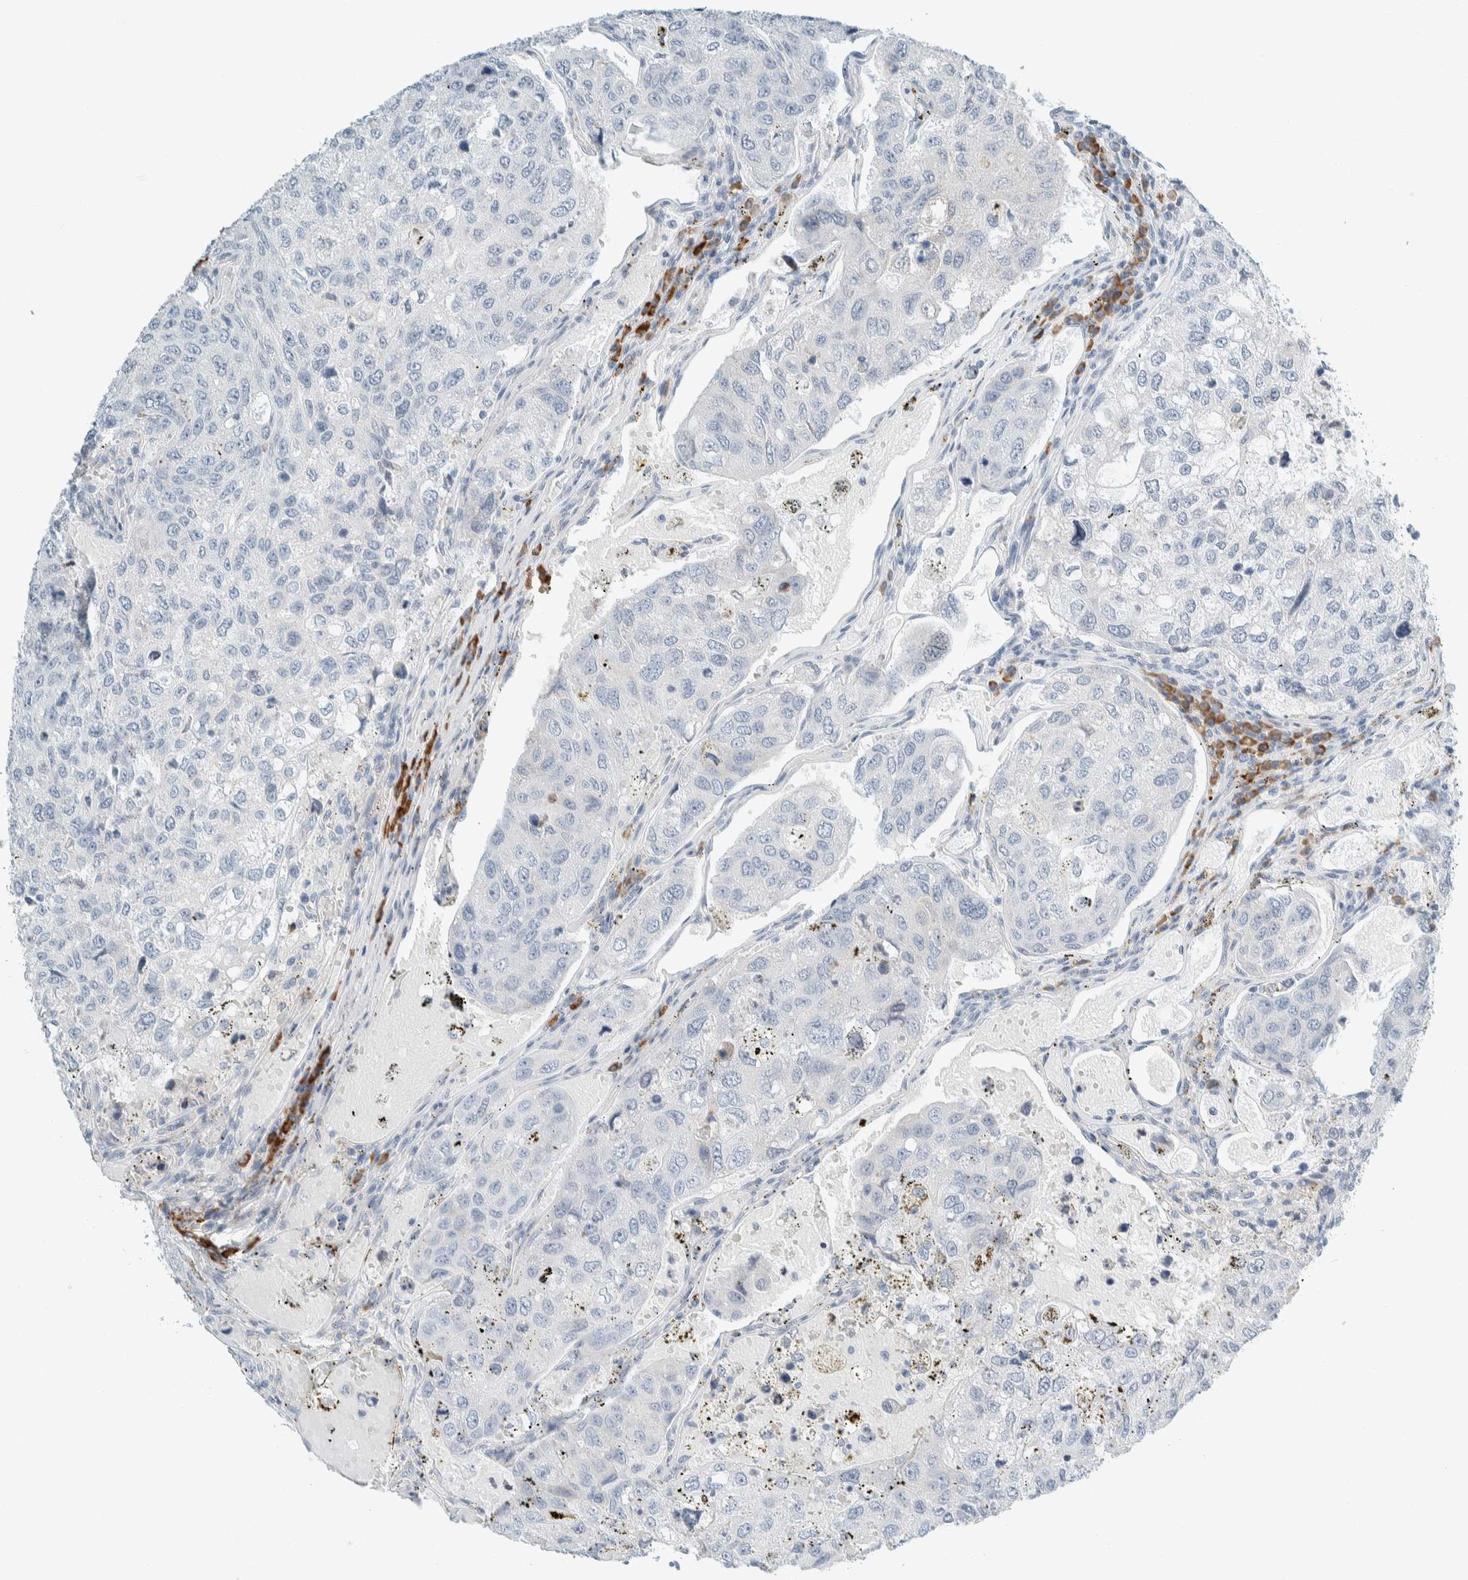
{"staining": {"intensity": "negative", "quantity": "none", "location": "none"}, "tissue": "urothelial cancer", "cell_type": "Tumor cells", "image_type": "cancer", "snomed": [{"axis": "morphology", "description": "Urothelial carcinoma, High grade"}, {"axis": "topography", "description": "Lymph node"}, {"axis": "topography", "description": "Urinary bladder"}], "caption": "Urothelial carcinoma (high-grade) stained for a protein using IHC exhibits no expression tumor cells.", "gene": "ARHGAP27", "patient": {"sex": "male", "age": 51}}